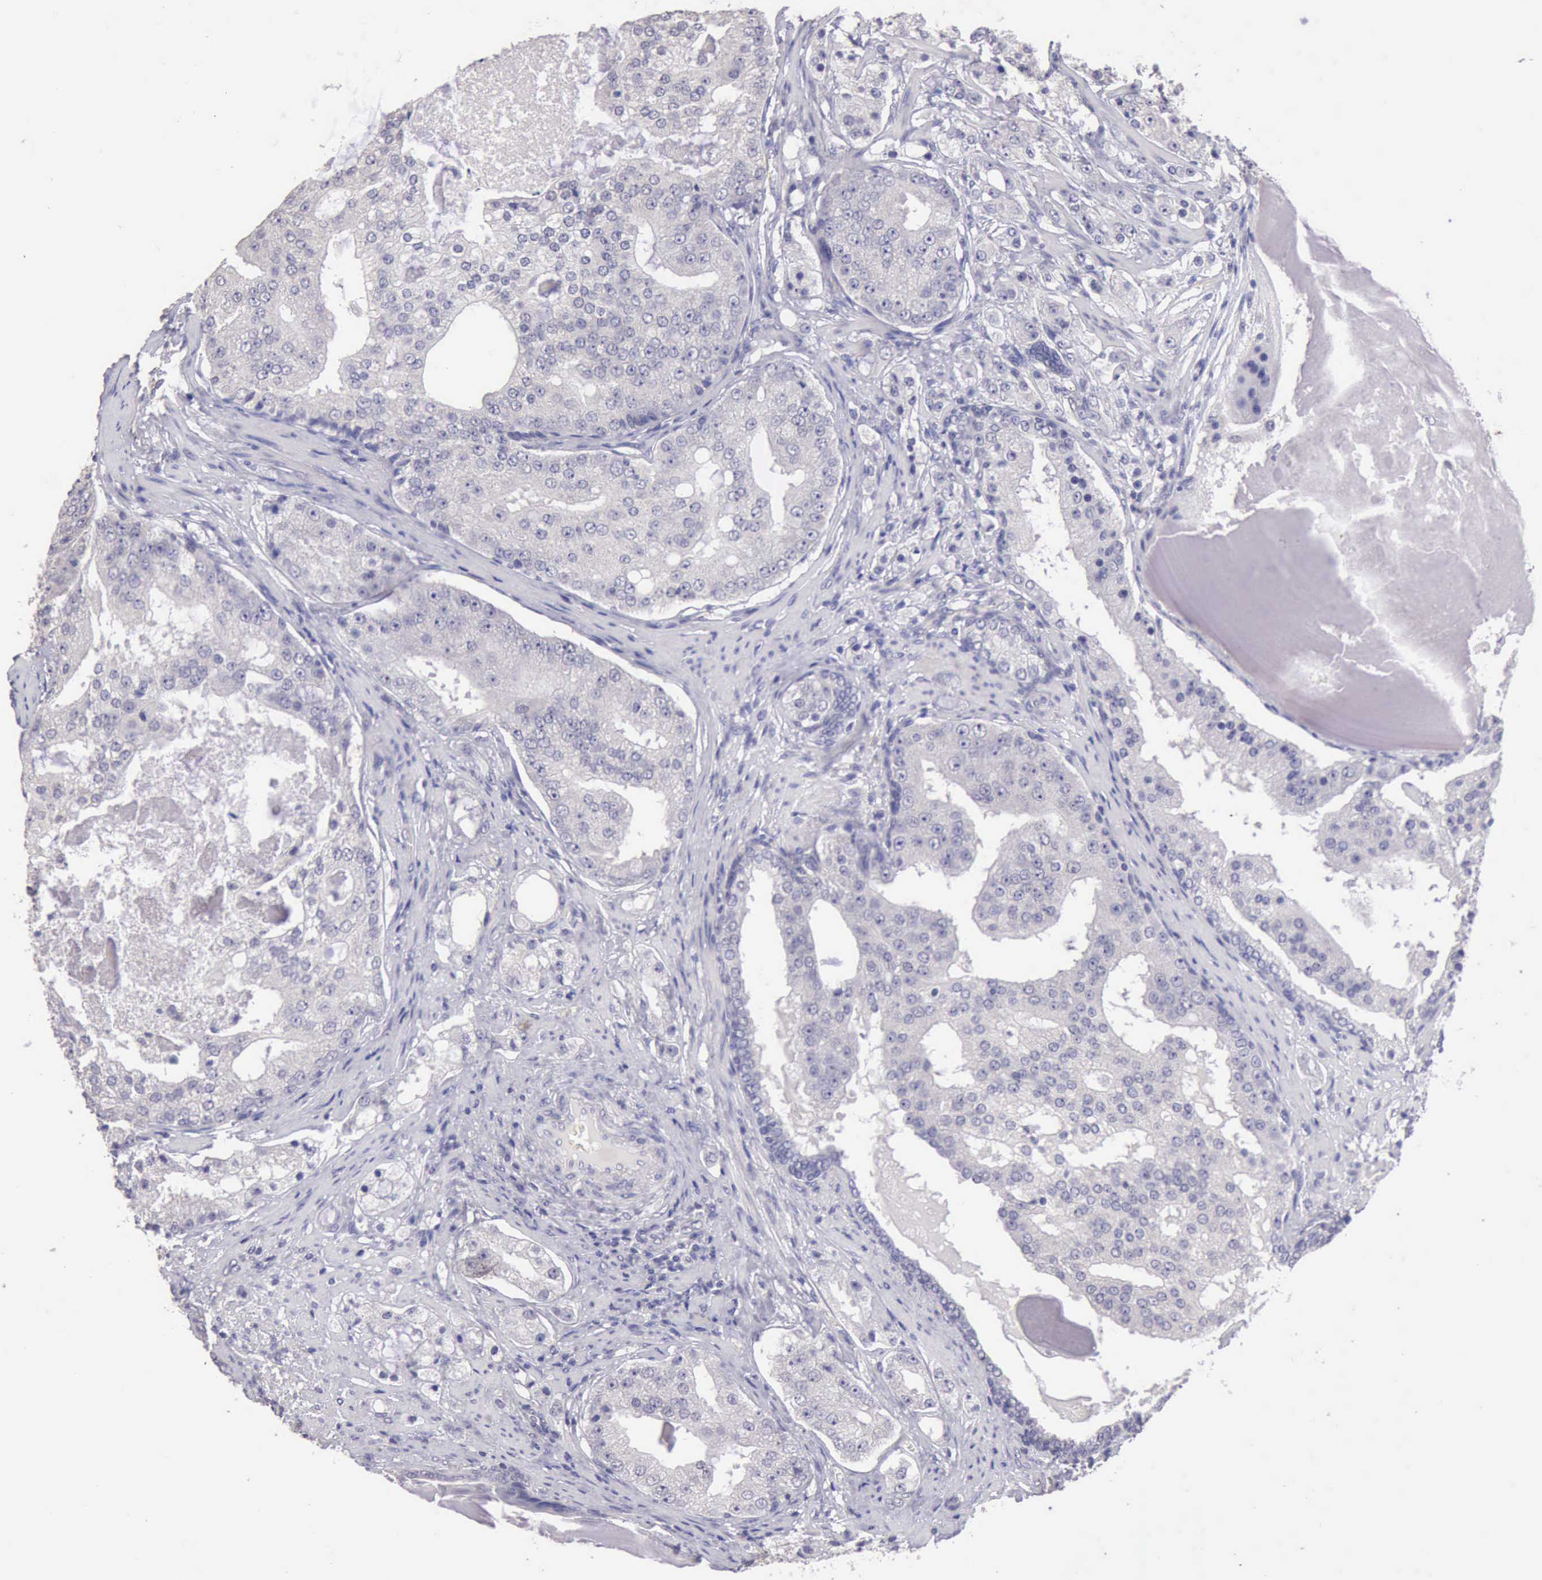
{"staining": {"intensity": "negative", "quantity": "none", "location": "none"}, "tissue": "prostate cancer", "cell_type": "Tumor cells", "image_type": "cancer", "snomed": [{"axis": "morphology", "description": "Adenocarcinoma, High grade"}, {"axis": "topography", "description": "Prostate"}], "caption": "This is an IHC histopathology image of prostate cancer. There is no positivity in tumor cells.", "gene": "KCND1", "patient": {"sex": "male", "age": 68}}